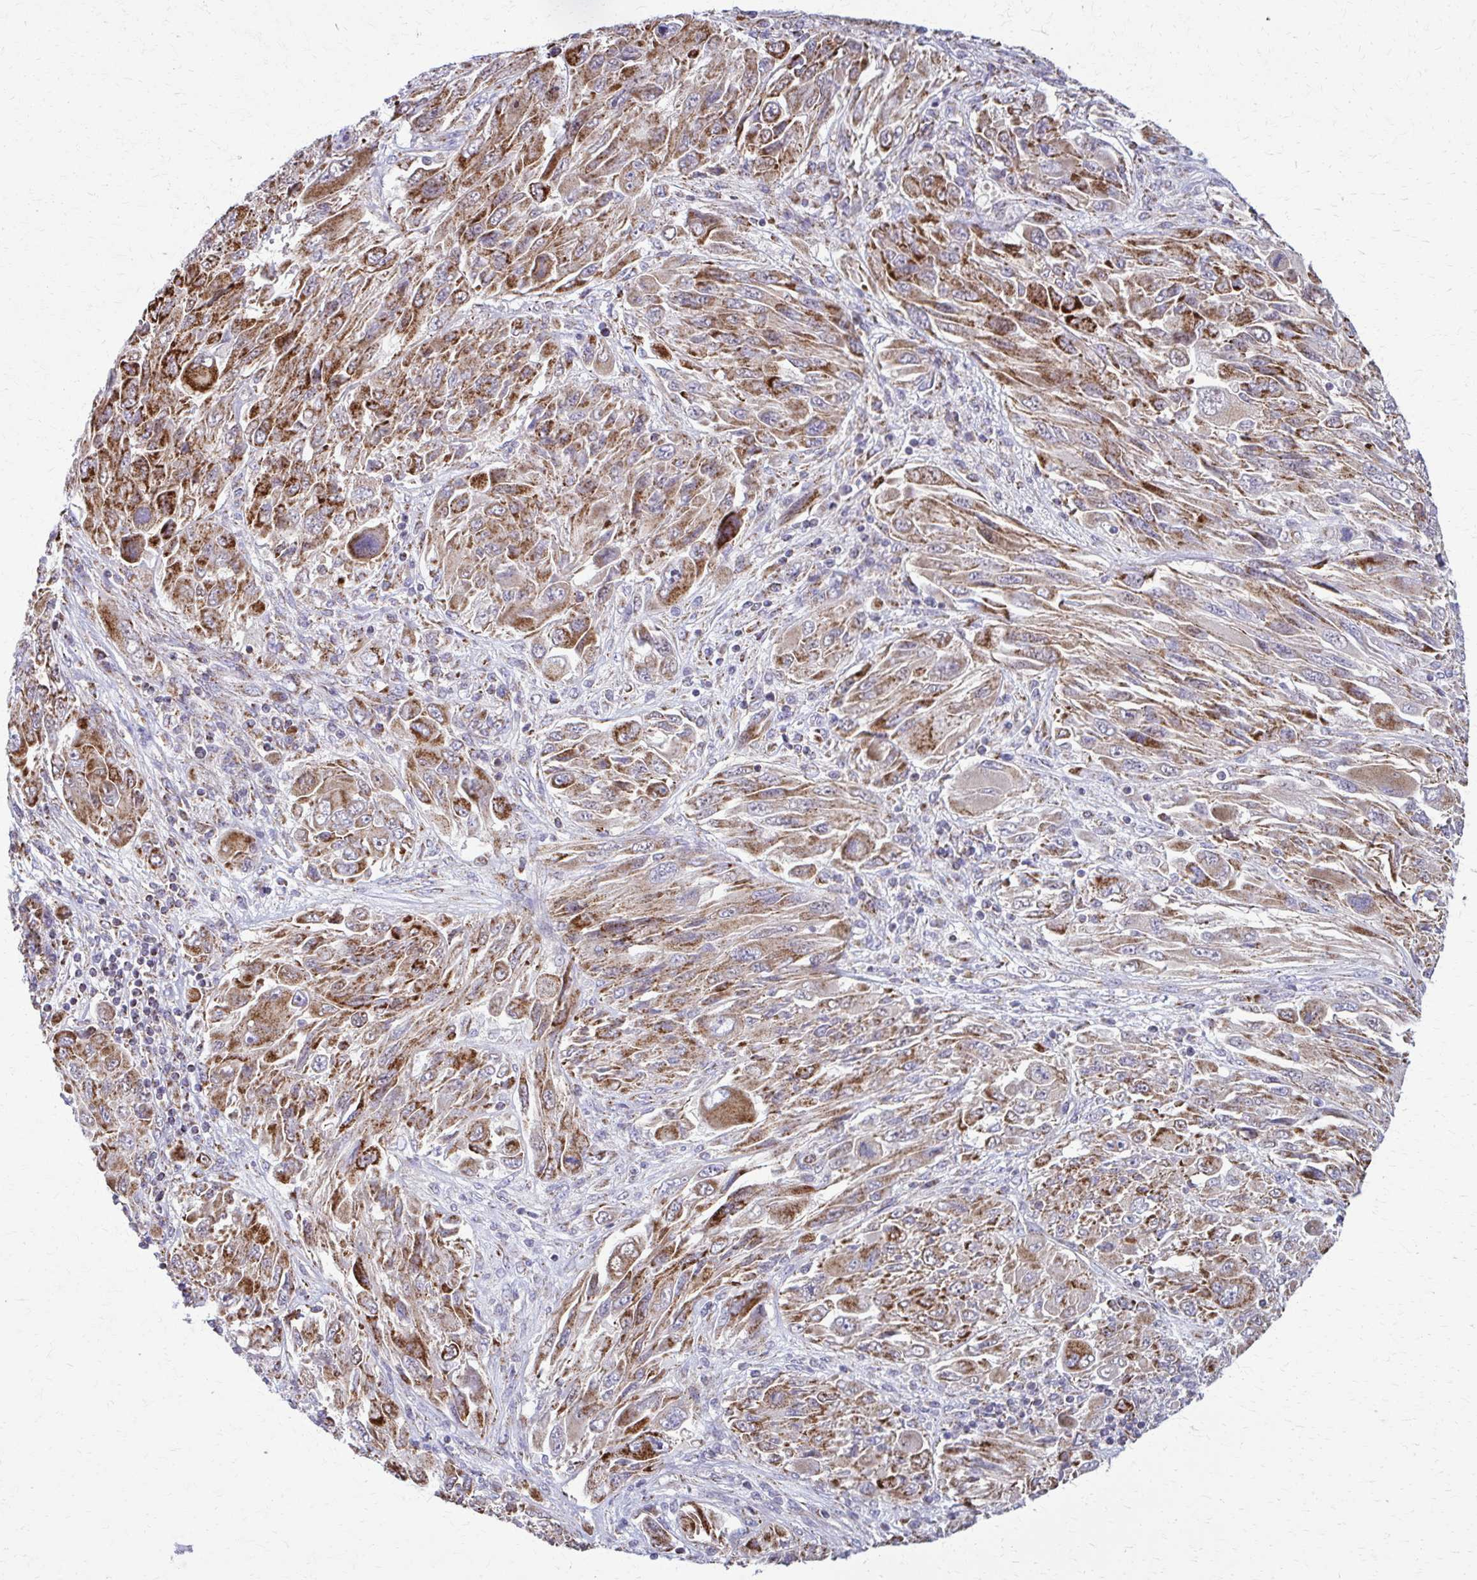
{"staining": {"intensity": "moderate", "quantity": ">75%", "location": "cytoplasmic/membranous"}, "tissue": "melanoma", "cell_type": "Tumor cells", "image_type": "cancer", "snomed": [{"axis": "morphology", "description": "Malignant melanoma, NOS"}, {"axis": "topography", "description": "Skin"}], "caption": "The micrograph displays staining of malignant melanoma, revealing moderate cytoplasmic/membranous protein positivity (brown color) within tumor cells. (IHC, brightfield microscopy, high magnification).", "gene": "TVP23A", "patient": {"sex": "female", "age": 91}}